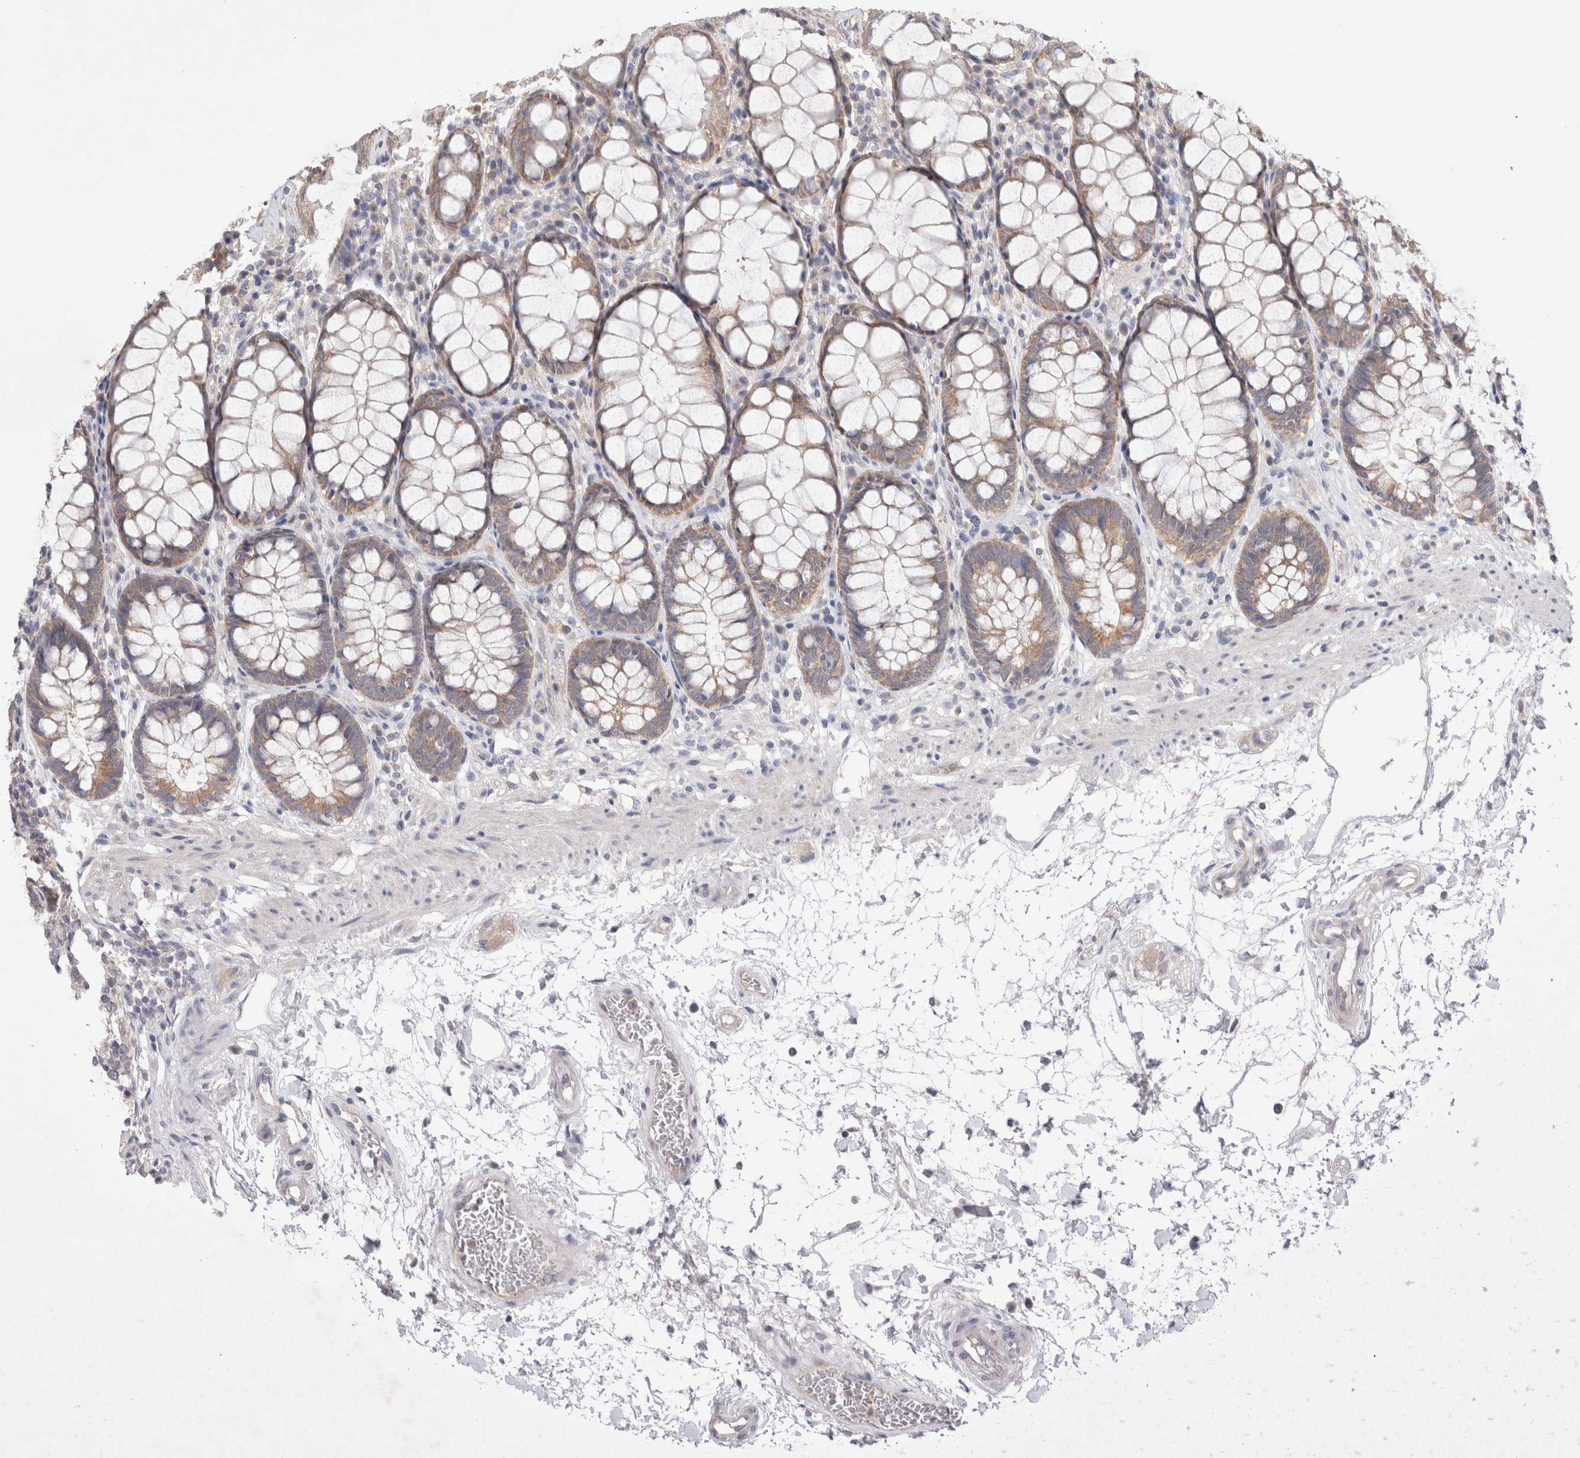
{"staining": {"intensity": "weak", "quantity": ">75%", "location": "cytoplasmic/membranous"}, "tissue": "rectum", "cell_type": "Glandular cells", "image_type": "normal", "snomed": [{"axis": "morphology", "description": "Normal tissue, NOS"}, {"axis": "topography", "description": "Rectum"}], "caption": "A photomicrograph of human rectum stained for a protein reveals weak cytoplasmic/membranous brown staining in glandular cells.", "gene": "IFT74", "patient": {"sex": "male", "age": 64}}